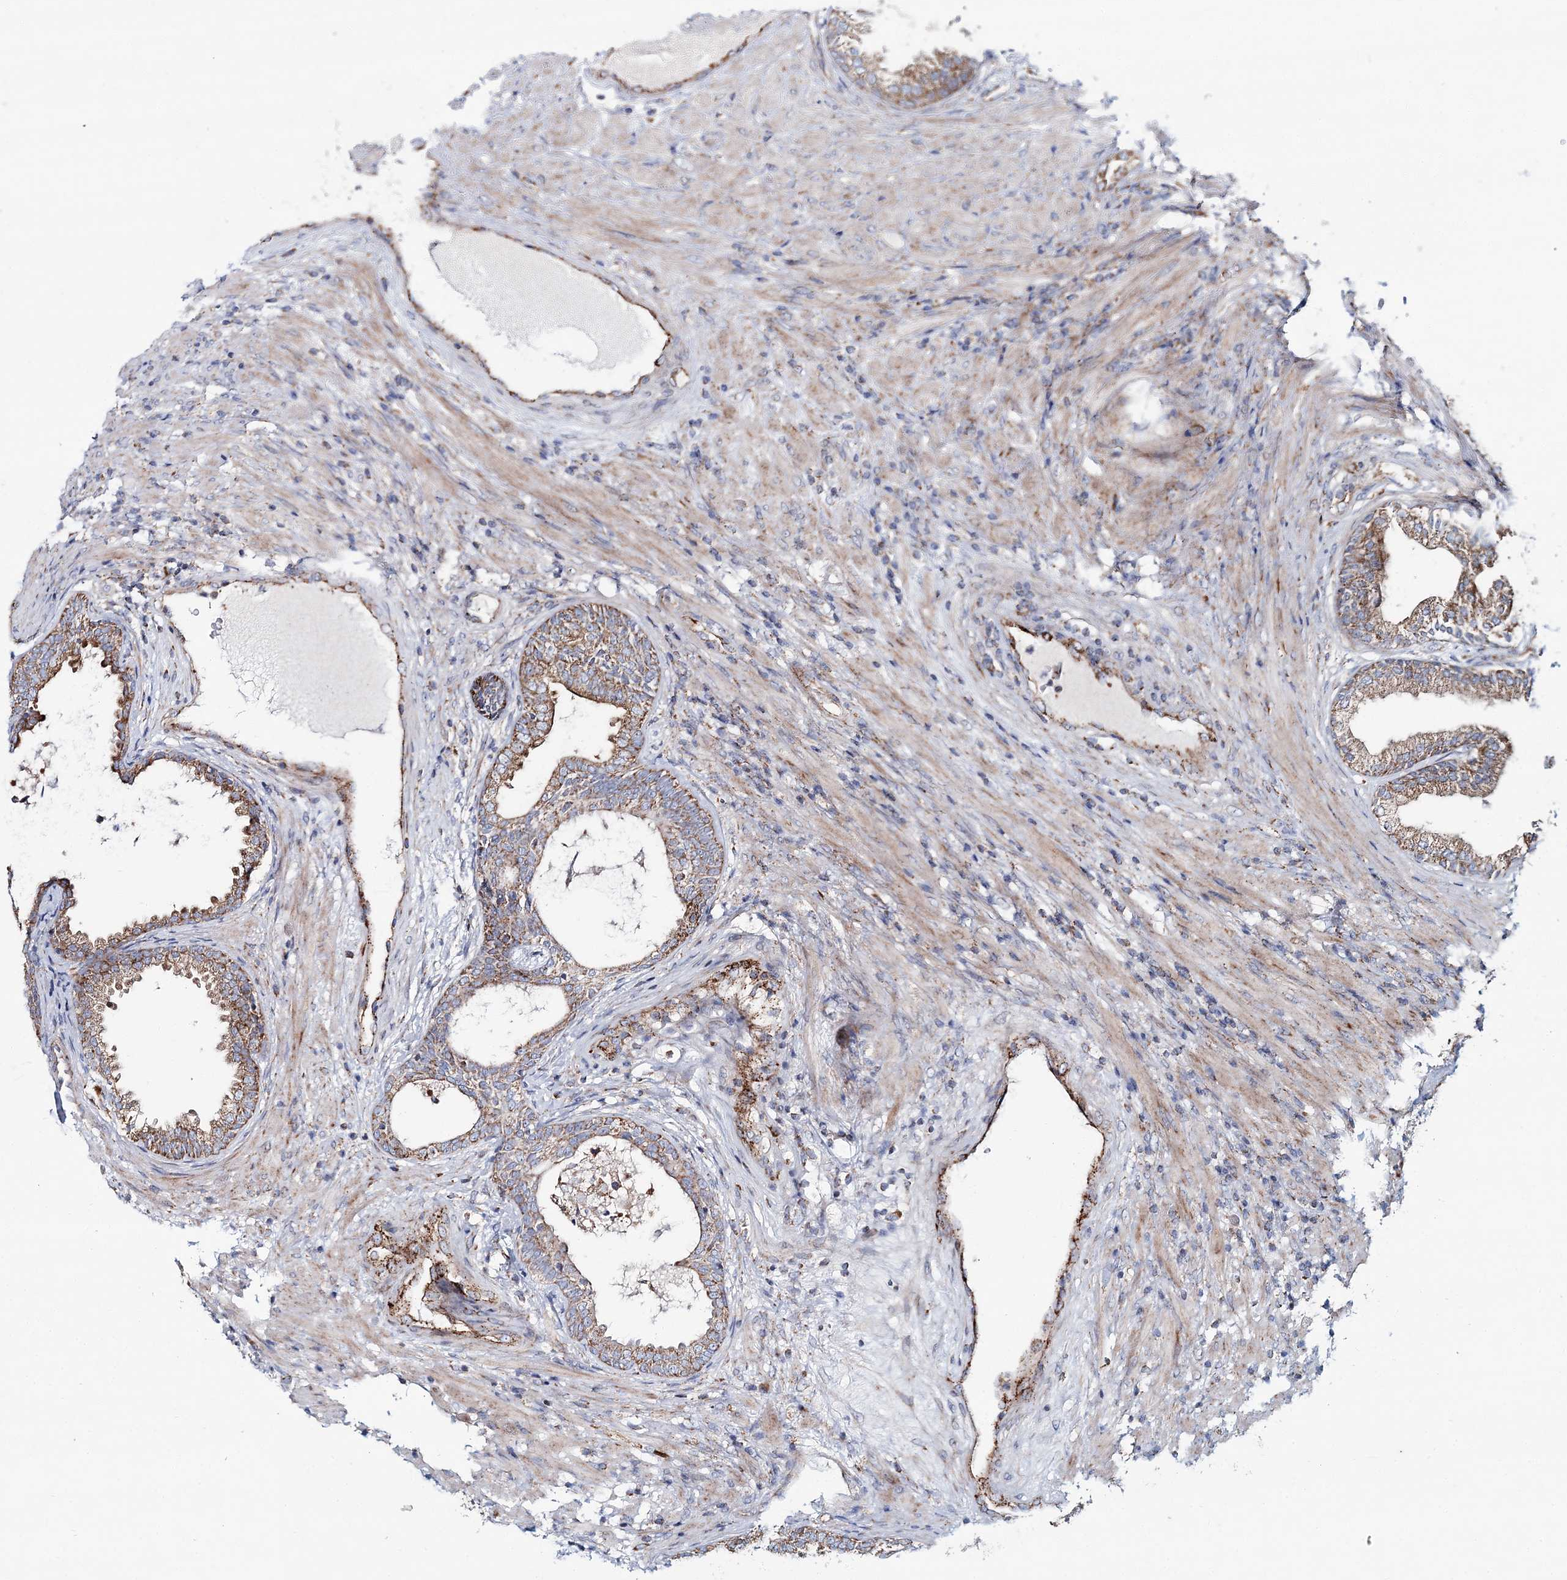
{"staining": {"intensity": "moderate", "quantity": ">75%", "location": "cytoplasmic/membranous"}, "tissue": "prostate", "cell_type": "Glandular cells", "image_type": "normal", "snomed": [{"axis": "morphology", "description": "Normal tissue, NOS"}, {"axis": "topography", "description": "Prostate"}], "caption": "The photomicrograph demonstrates staining of normal prostate, revealing moderate cytoplasmic/membranous protein expression (brown color) within glandular cells.", "gene": "ARHGAP6", "patient": {"sex": "male", "age": 76}}